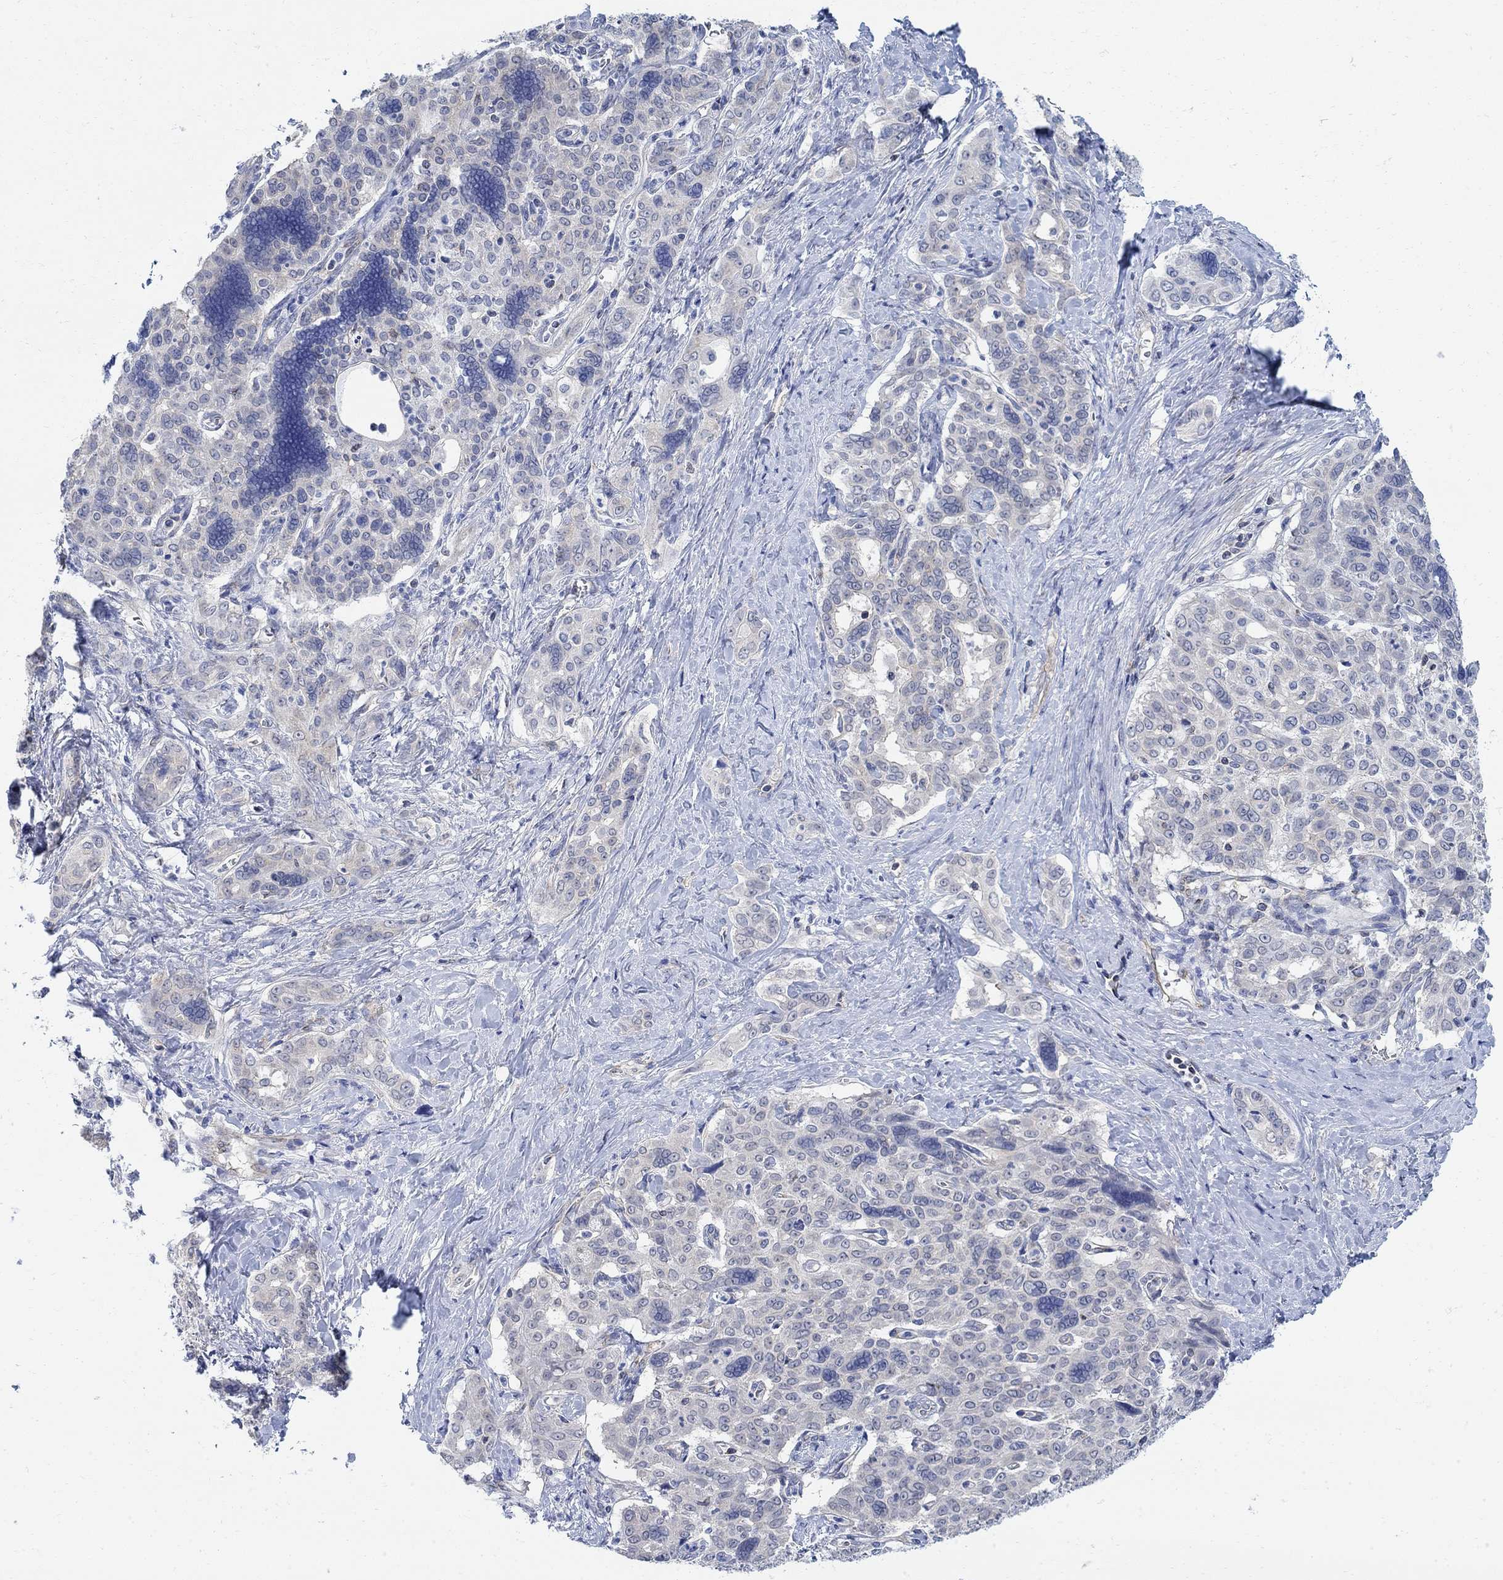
{"staining": {"intensity": "strong", "quantity": "25%-75%", "location": "cytoplasmic/membranous"}, "tissue": "liver cancer", "cell_type": "Tumor cells", "image_type": "cancer", "snomed": [{"axis": "morphology", "description": "Cholangiocarcinoma"}, {"axis": "topography", "description": "Liver"}], "caption": "Strong cytoplasmic/membranous staining is appreciated in approximately 25%-75% of tumor cells in liver cancer (cholangiocarcinoma). (IHC, brightfield microscopy, high magnification).", "gene": "PHF21B", "patient": {"sex": "female", "age": 47}}